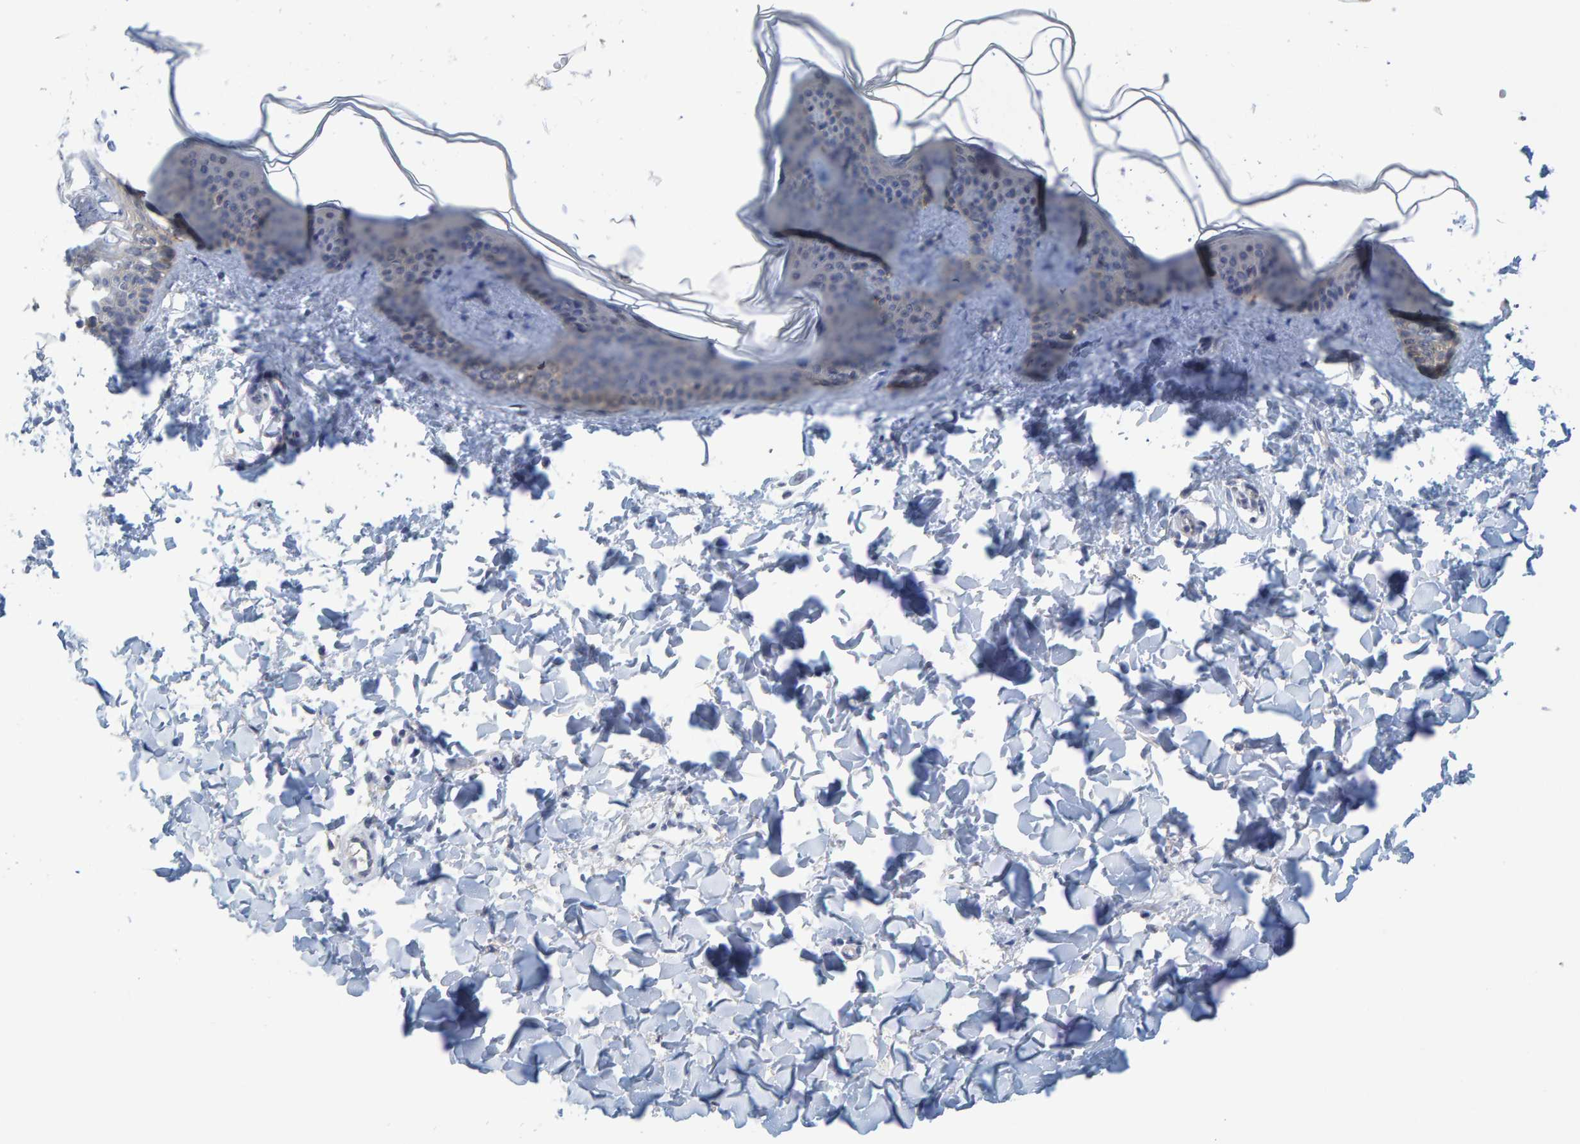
{"staining": {"intensity": "negative", "quantity": "none", "location": "none"}, "tissue": "skin", "cell_type": "Fibroblasts", "image_type": "normal", "snomed": [{"axis": "morphology", "description": "Normal tissue, NOS"}, {"axis": "topography", "description": "Skin"}], "caption": "This is an immunohistochemistry (IHC) micrograph of unremarkable skin. There is no staining in fibroblasts.", "gene": "ALAD", "patient": {"sex": "female", "age": 17}}